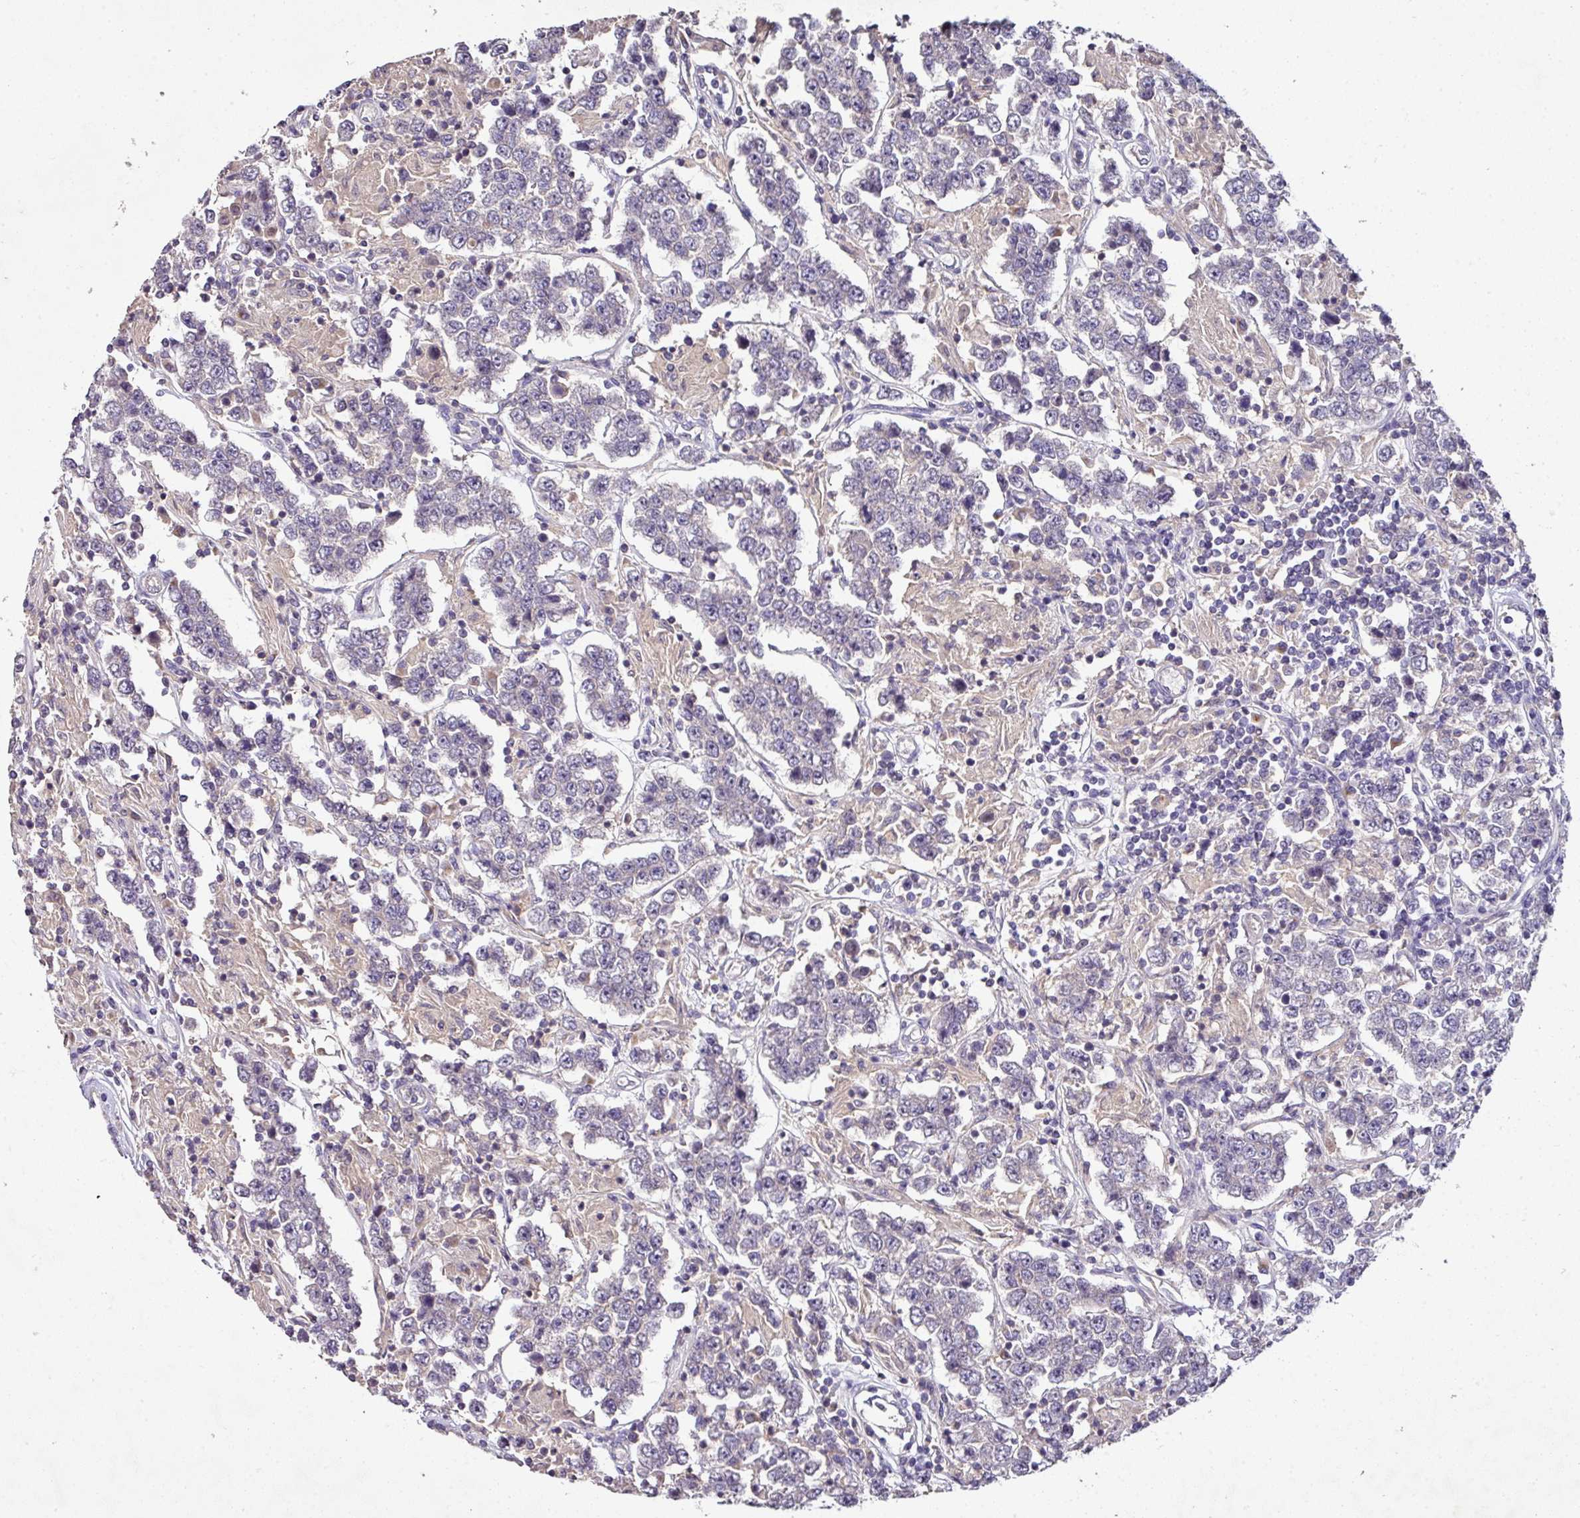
{"staining": {"intensity": "negative", "quantity": "none", "location": "none"}, "tissue": "testis cancer", "cell_type": "Tumor cells", "image_type": "cancer", "snomed": [{"axis": "morphology", "description": "Normal tissue, NOS"}, {"axis": "morphology", "description": "Urothelial carcinoma, High grade"}, {"axis": "morphology", "description": "Seminoma, NOS"}, {"axis": "morphology", "description": "Carcinoma, Embryonal, NOS"}, {"axis": "topography", "description": "Urinary bladder"}, {"axis": "topography", "description": "Testis"}], "caption": "The IHC micrograph has no significant positivity in tumor cells of testis cancer (urothelial carcinoma (high-grade)) tissue.", "gene": "AEBP2", "patient": {"sex": "male", "age": 41}}